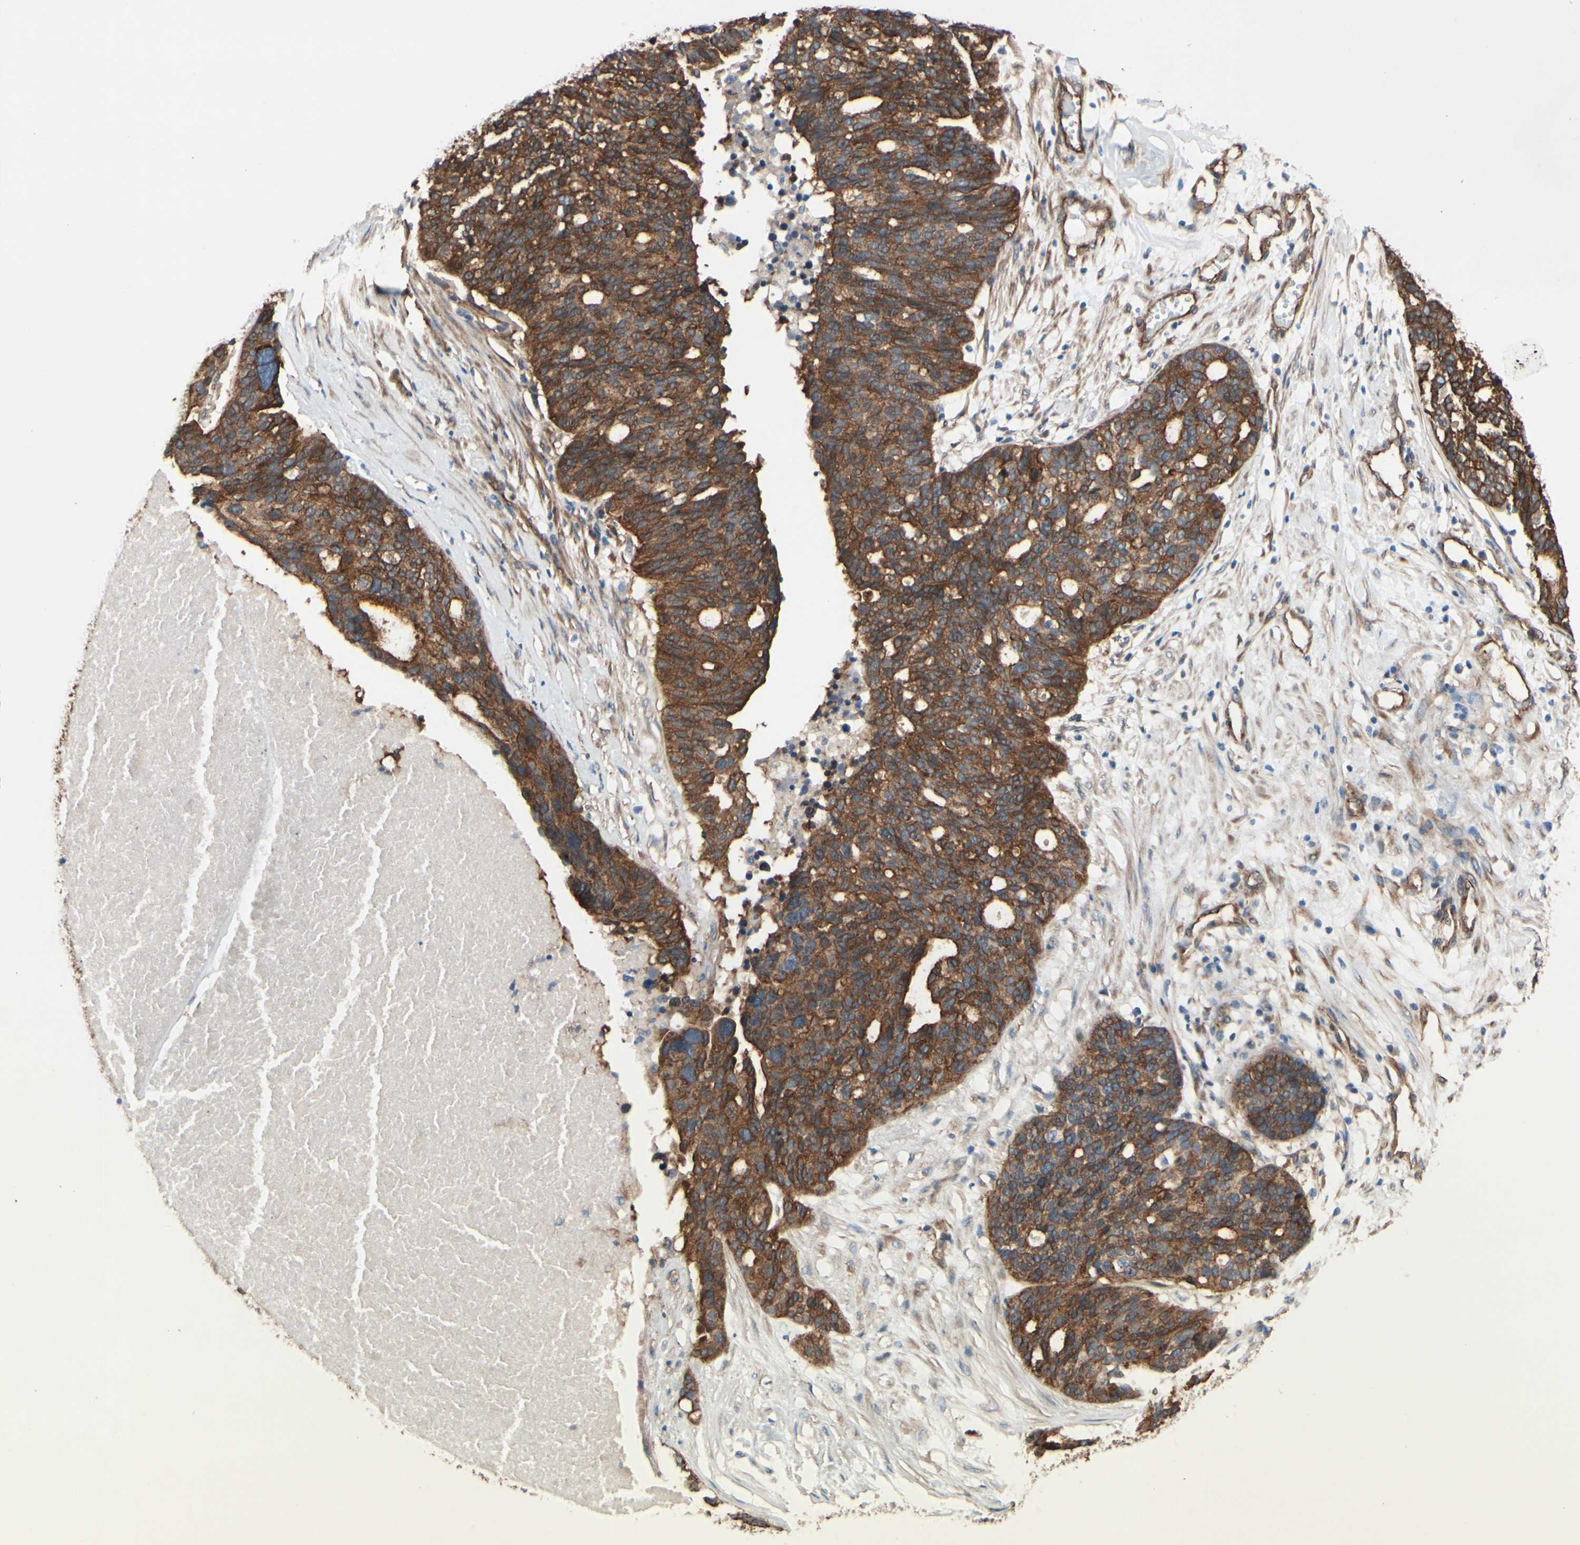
{"staining": {"intensity": "moderate", "quantity": ">75%", "location": "cytoplasmic/membranous"}, "tissue": "ovarian cancer", "cell_type": "Tumor cells", "image_type": "cancer", "snomed": [{"axis": "morphology", "description": "Cystadenocarcinoma, serous, NOS"}, {"axis": "topography", "description": "Ovary"}], "caption": "A medium amount of moderate cytoplasmic/membranous positivity is seen in about >75% of tumor cells in serous cystadenocarcinoma (ovarian) tissue. (IHC, brightfield microscopy, high magnification).", "gene": "CTTNBP2", "patient": {"sex": "female", "age": 59}}